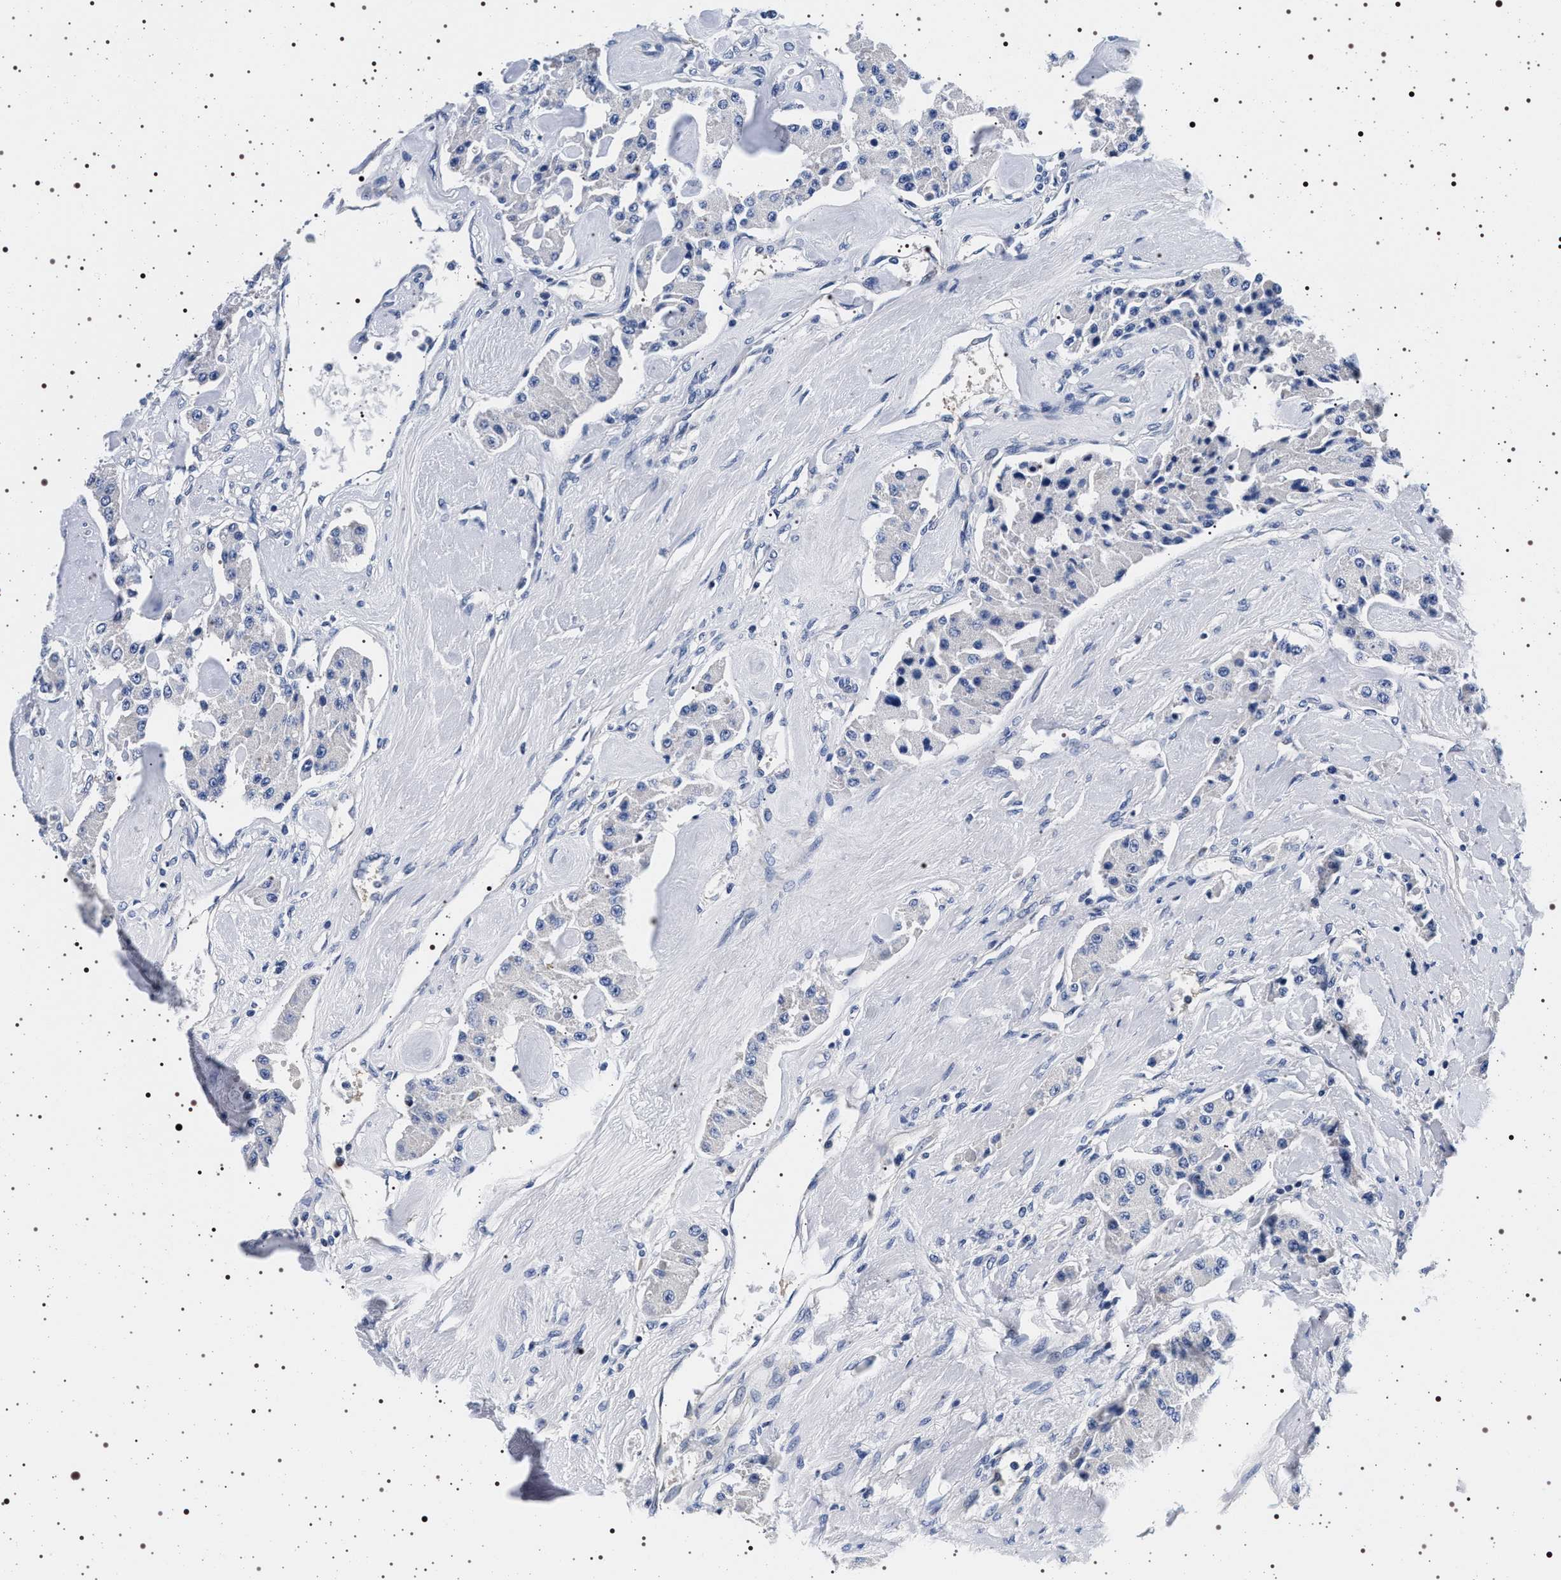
{"staining": {"intensity": "negative", "quantity": "none", "location": "none"}, "tissue": "carcinoid", "cell_type": "Tumor cells", "image_type": "cancer", "snomed": [{"axis": "morphology", "description": "Carcinoid, malignant, NOS"}, {"axis": "topography", "description": "Pancreas"}], "caption": "IHC histopathology image of neoplastic tissue: carcinoid stained with DAB displays no significant protein expression in tumor cells. The staining was performed using DAB to visualize the protein expression in brown, while the nuclei were stained in blue with hematoxylin (Magnification: 20x).", "gene": "HSD17B1", "patient": {"sex": "male", "age": 41}}